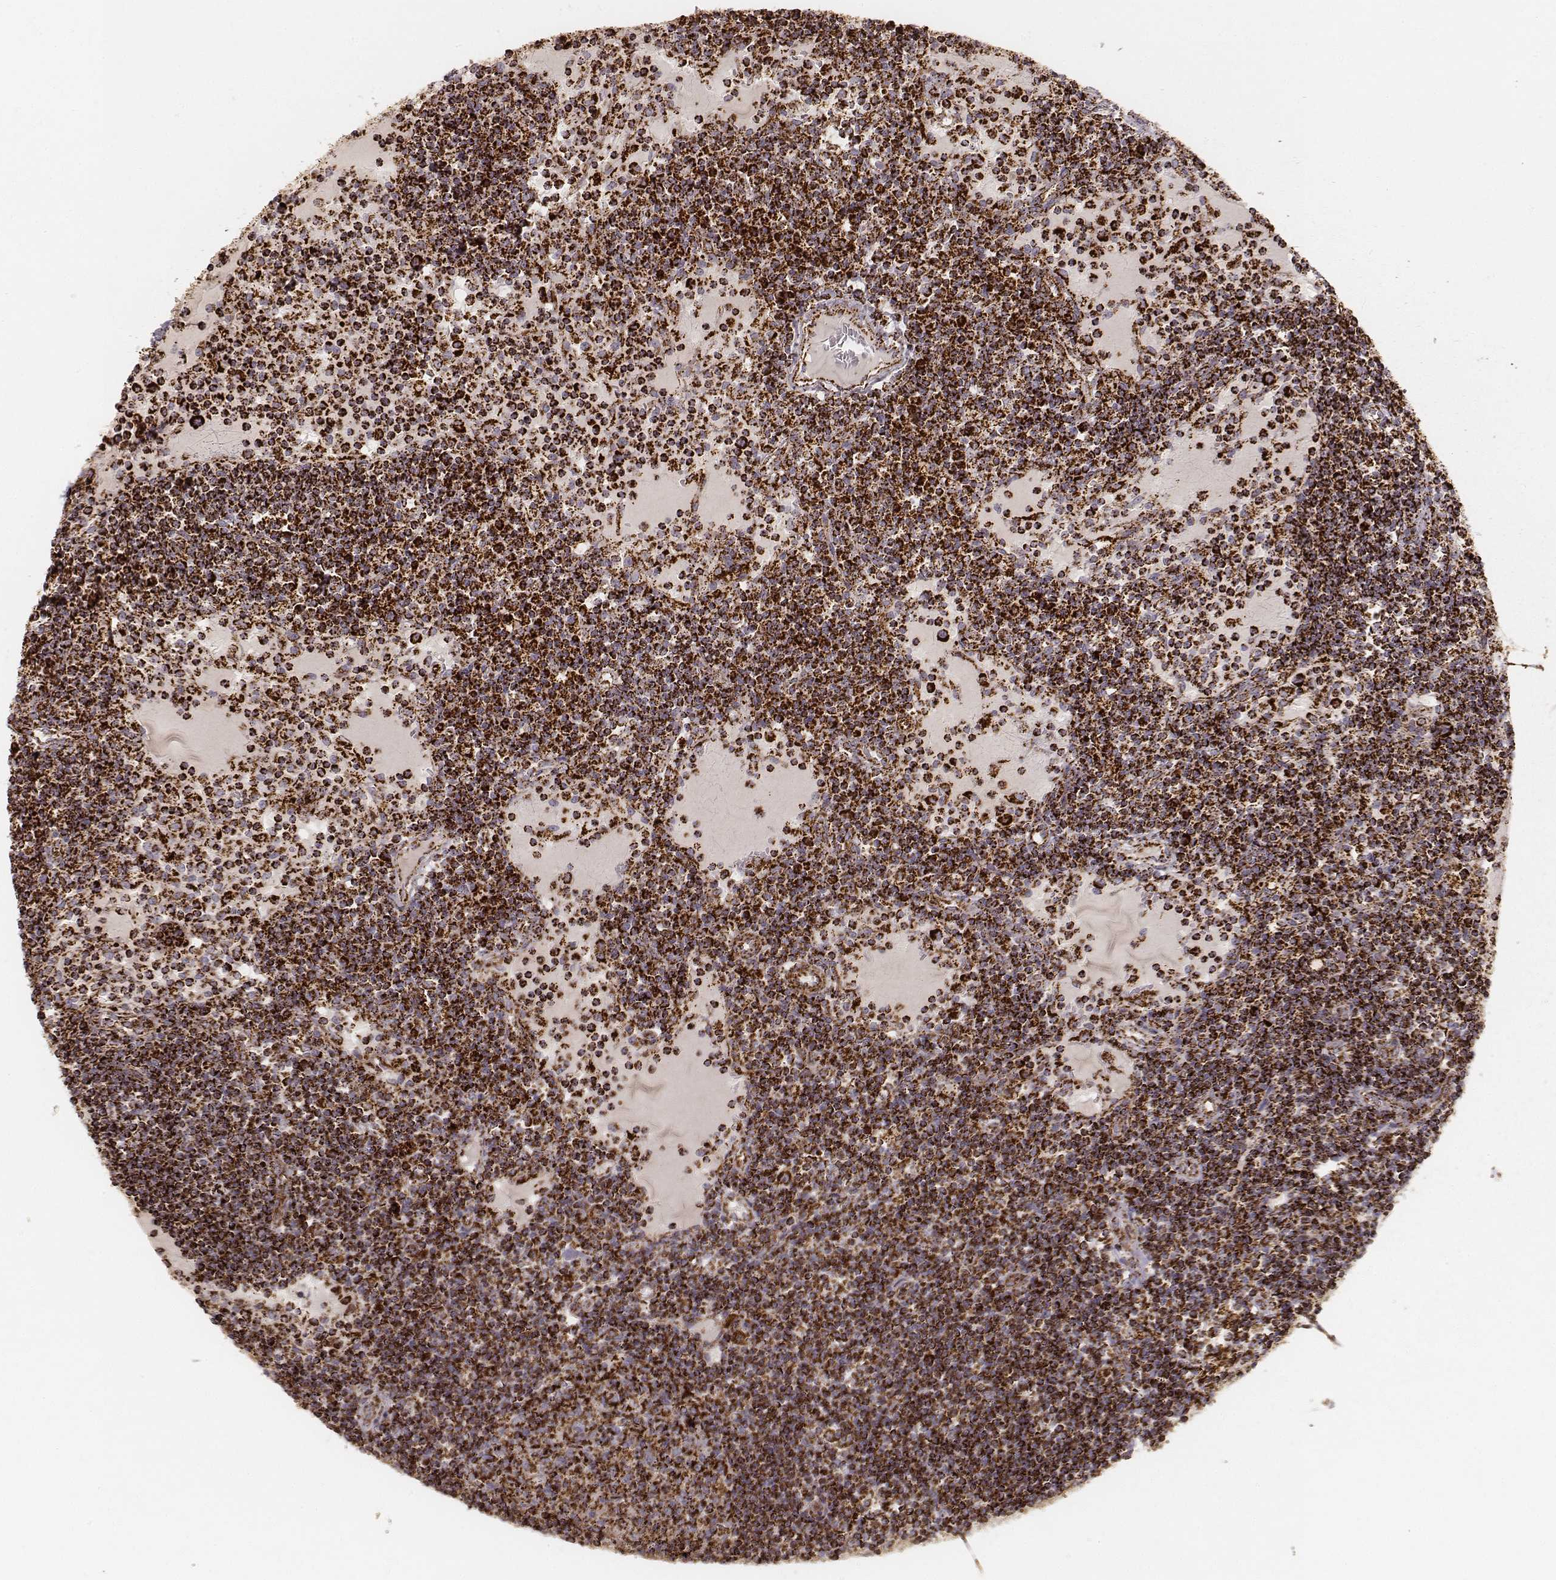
{"staining": {"intensity": "strong", "quantity": ">75%", "location": "cytoplasmic/membranous"}, "tissue": "lymph node", "cell_type": "Germinal center cells", "image_type": "normal", "snomed": [{"axis": "morphology", "description": "Normal tissue, NOS"}, {"axis": "topography", "description": "Lymph node"}], "caption": "Approximately >75% of germinal center cells in benign lymph node exhibit strong cytoplasmic/membranous protein expression as visualized by brown immunohistochemical staining.", "gene": "CS", "patient": {"sex": "female", "age": 72}}